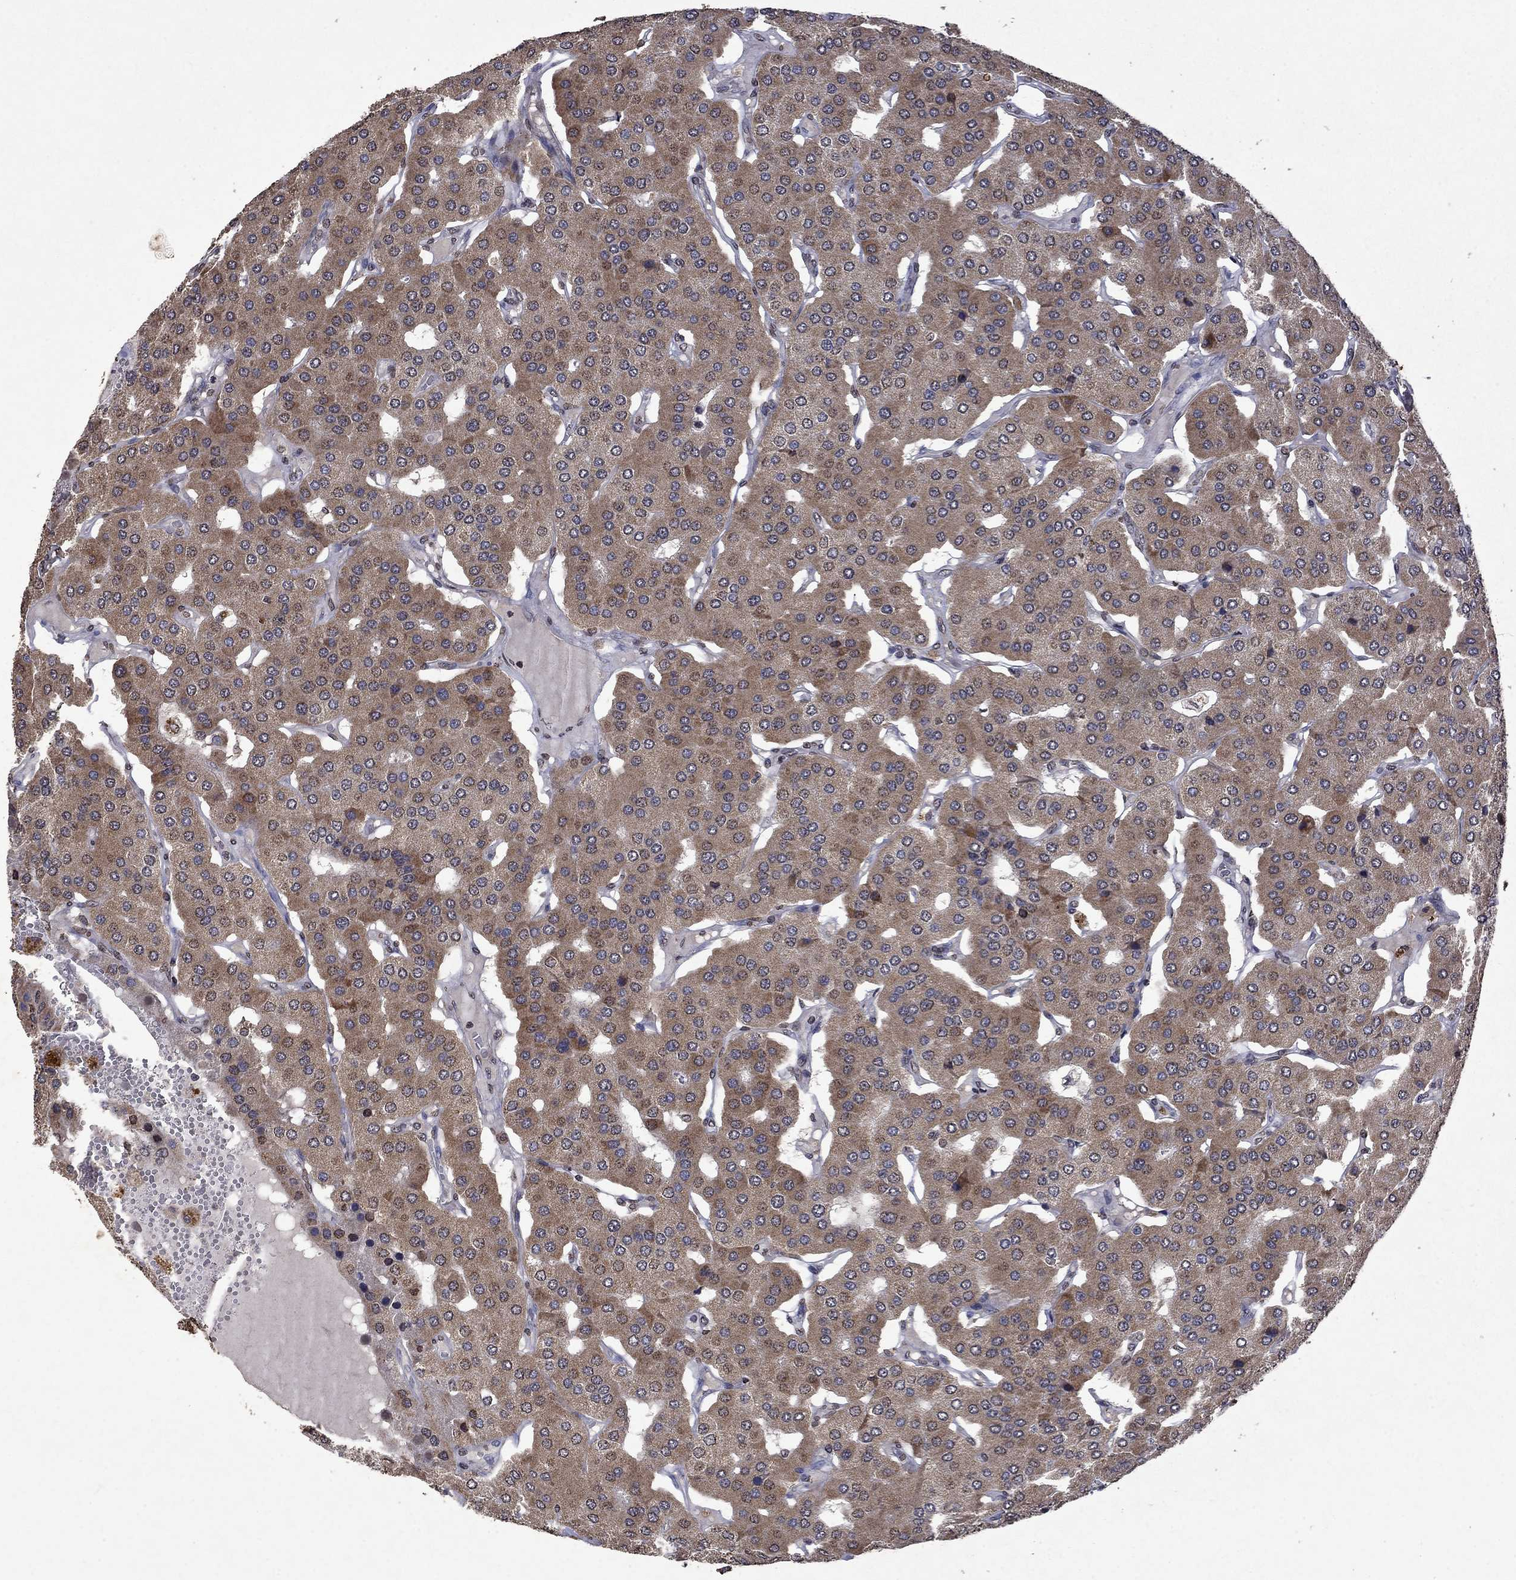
{"staining": {"intensity": "moderate", "quantity": ">75%", "location": "cytoplasmic/membranous"}, "tissue": "parathyroid gland", "cell_type": "Glandular cells", "image_type": "normal", "snomed": [{"axis": "morphology", "description": "Normal tissue, NOS"}, {"axis": "morphology", "description": "Adenoma, NOS"}, {"axis": "topography", "description": "Parathyroid gland"}], "caption": "This micrograph reveals IHC staining of unremarkable parathyroid gland, with medium moderate cytoplasmic/membranous expression in approximately >75% of glandular cells.", "gene": "TTC38", "patient": {"sex": "female", "age": 86}}